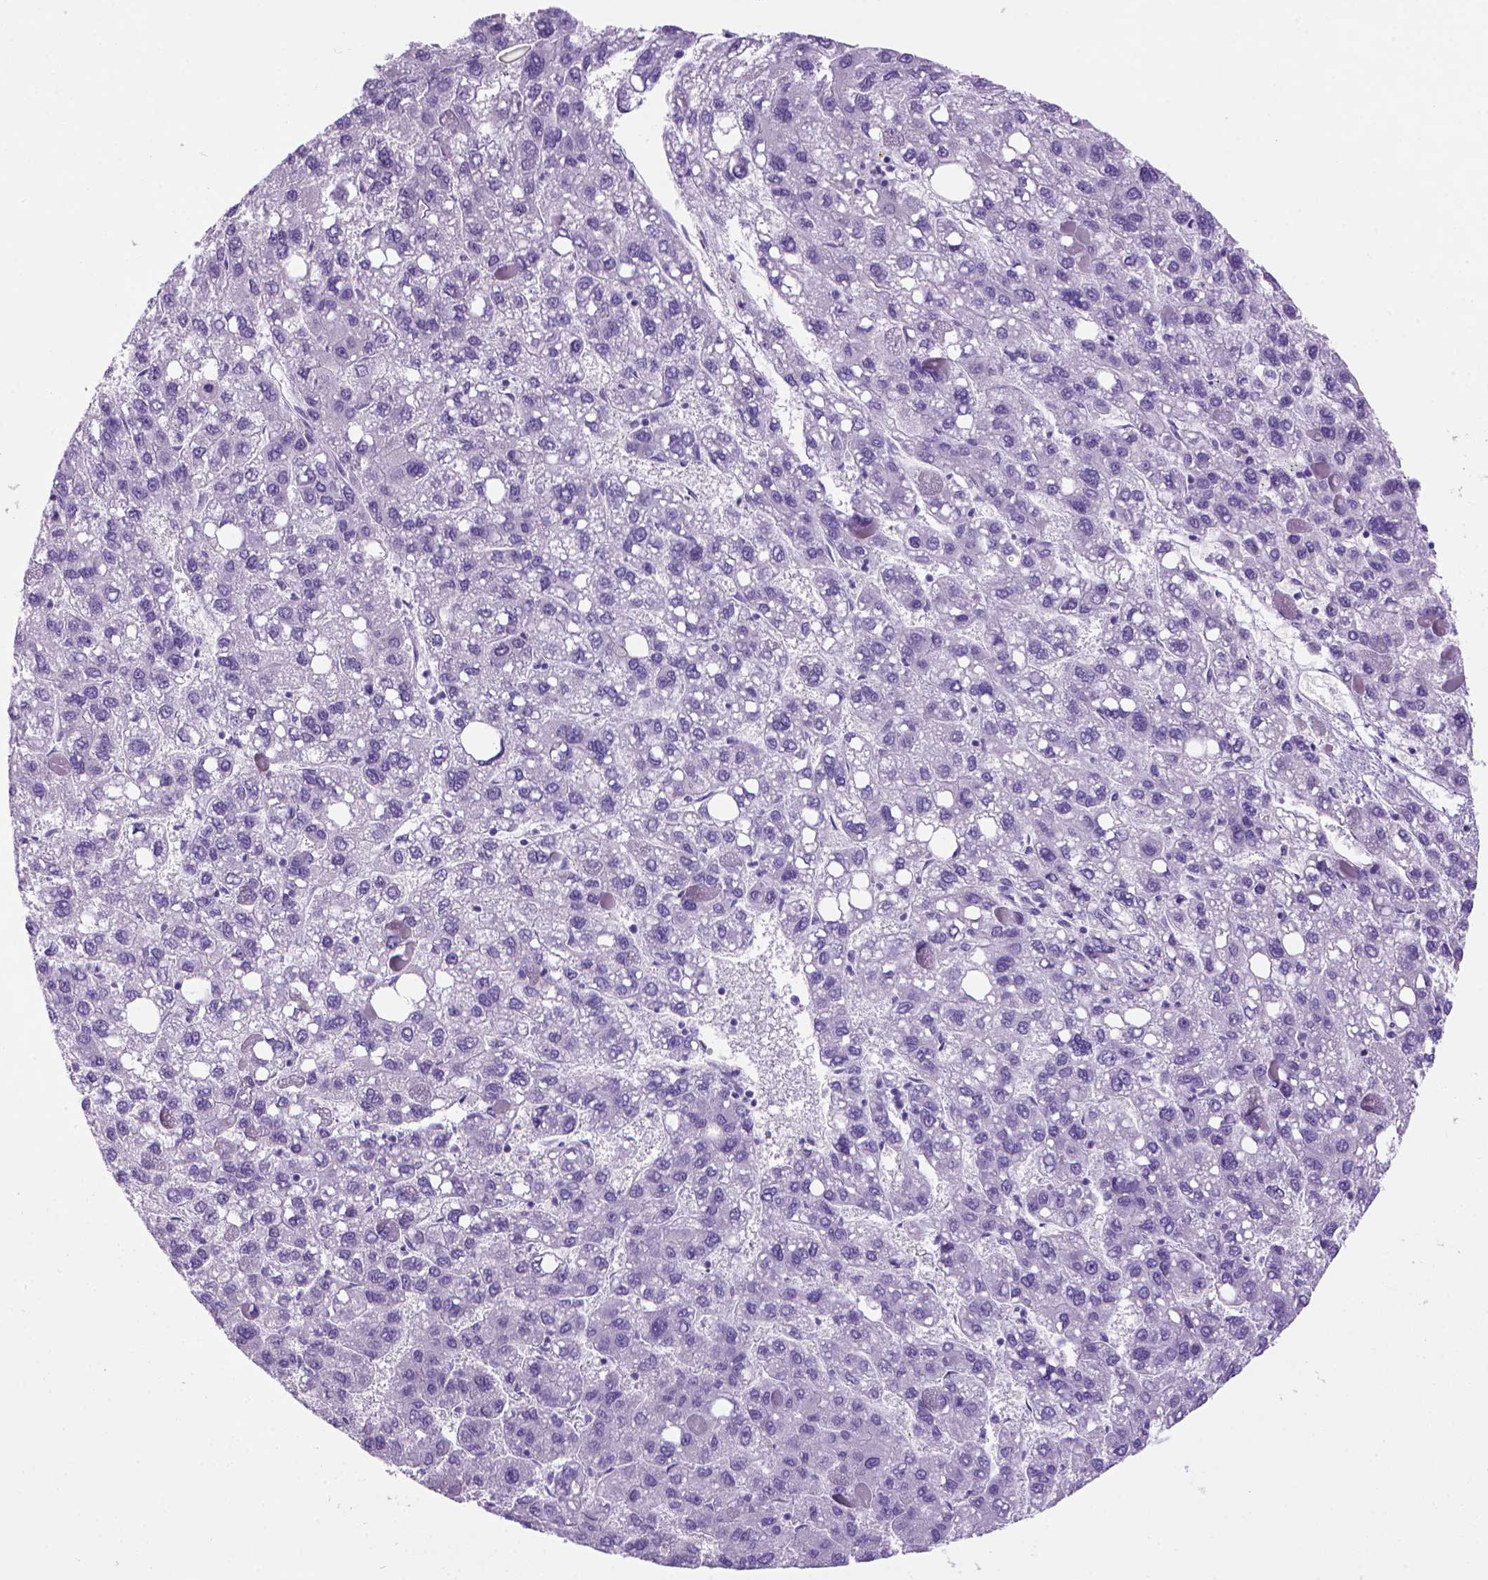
{"staining": {"intensity": "negative", "quantity": "none", "location": "none"}, "tissue": "liver cancer", "cell_type": "Tumor cells", "image_type": "cancer", "snomed": [{"axis": "morphology", "description": "Carcinoma, Hepatocellular, NOS"}, {"axis": "topography", "description": "Liver"}], "caption": "Human liver cancer (hepatocellular carcinoma) stained for a protein using immunohistochemistry demonstrates no staining in tumor cells.", "gene": "ARHGEF33", "patient": {"sex": "female", "age": 82}}